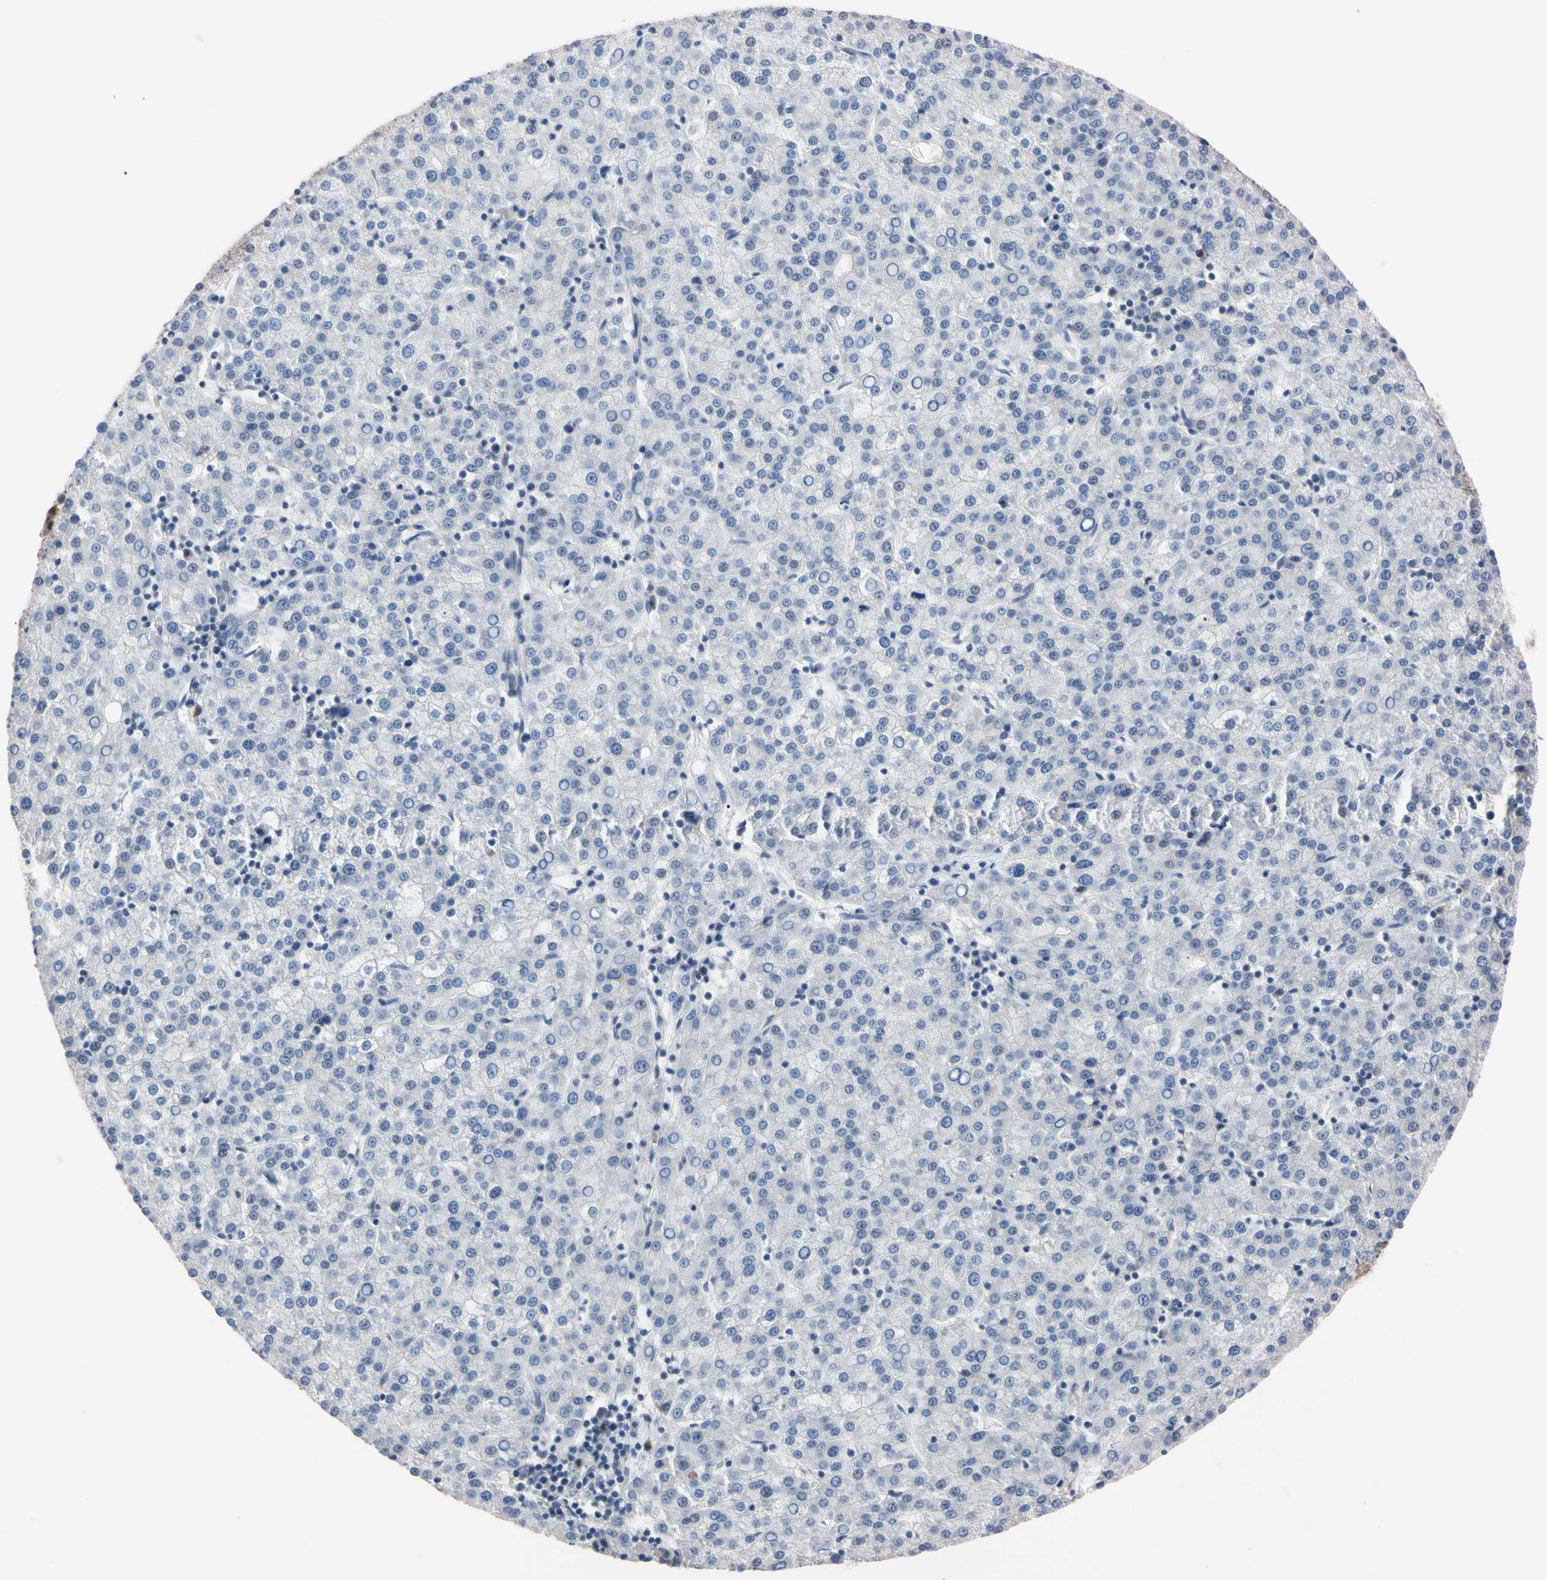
{"staining": {"intensity": "negative", "quantity": "none", "location": "none"}, "tissue": "liver cancer", "cell_type": "Tumor cells", "image_type": "cancer", "snomed": [{"axis": "morphology", "description": "Carcinoma, Hepatocellular, NOS"}, {"axis": "topography", "description": "Liver"}], "caption": "Human hepatocellular carcinoma (liver) stained for a protein using immunohistochemistry (IHC) exhibits no expression in tumor cells.", "gene": "RARS1", "patient": {"sex": "female", "age": 58}}